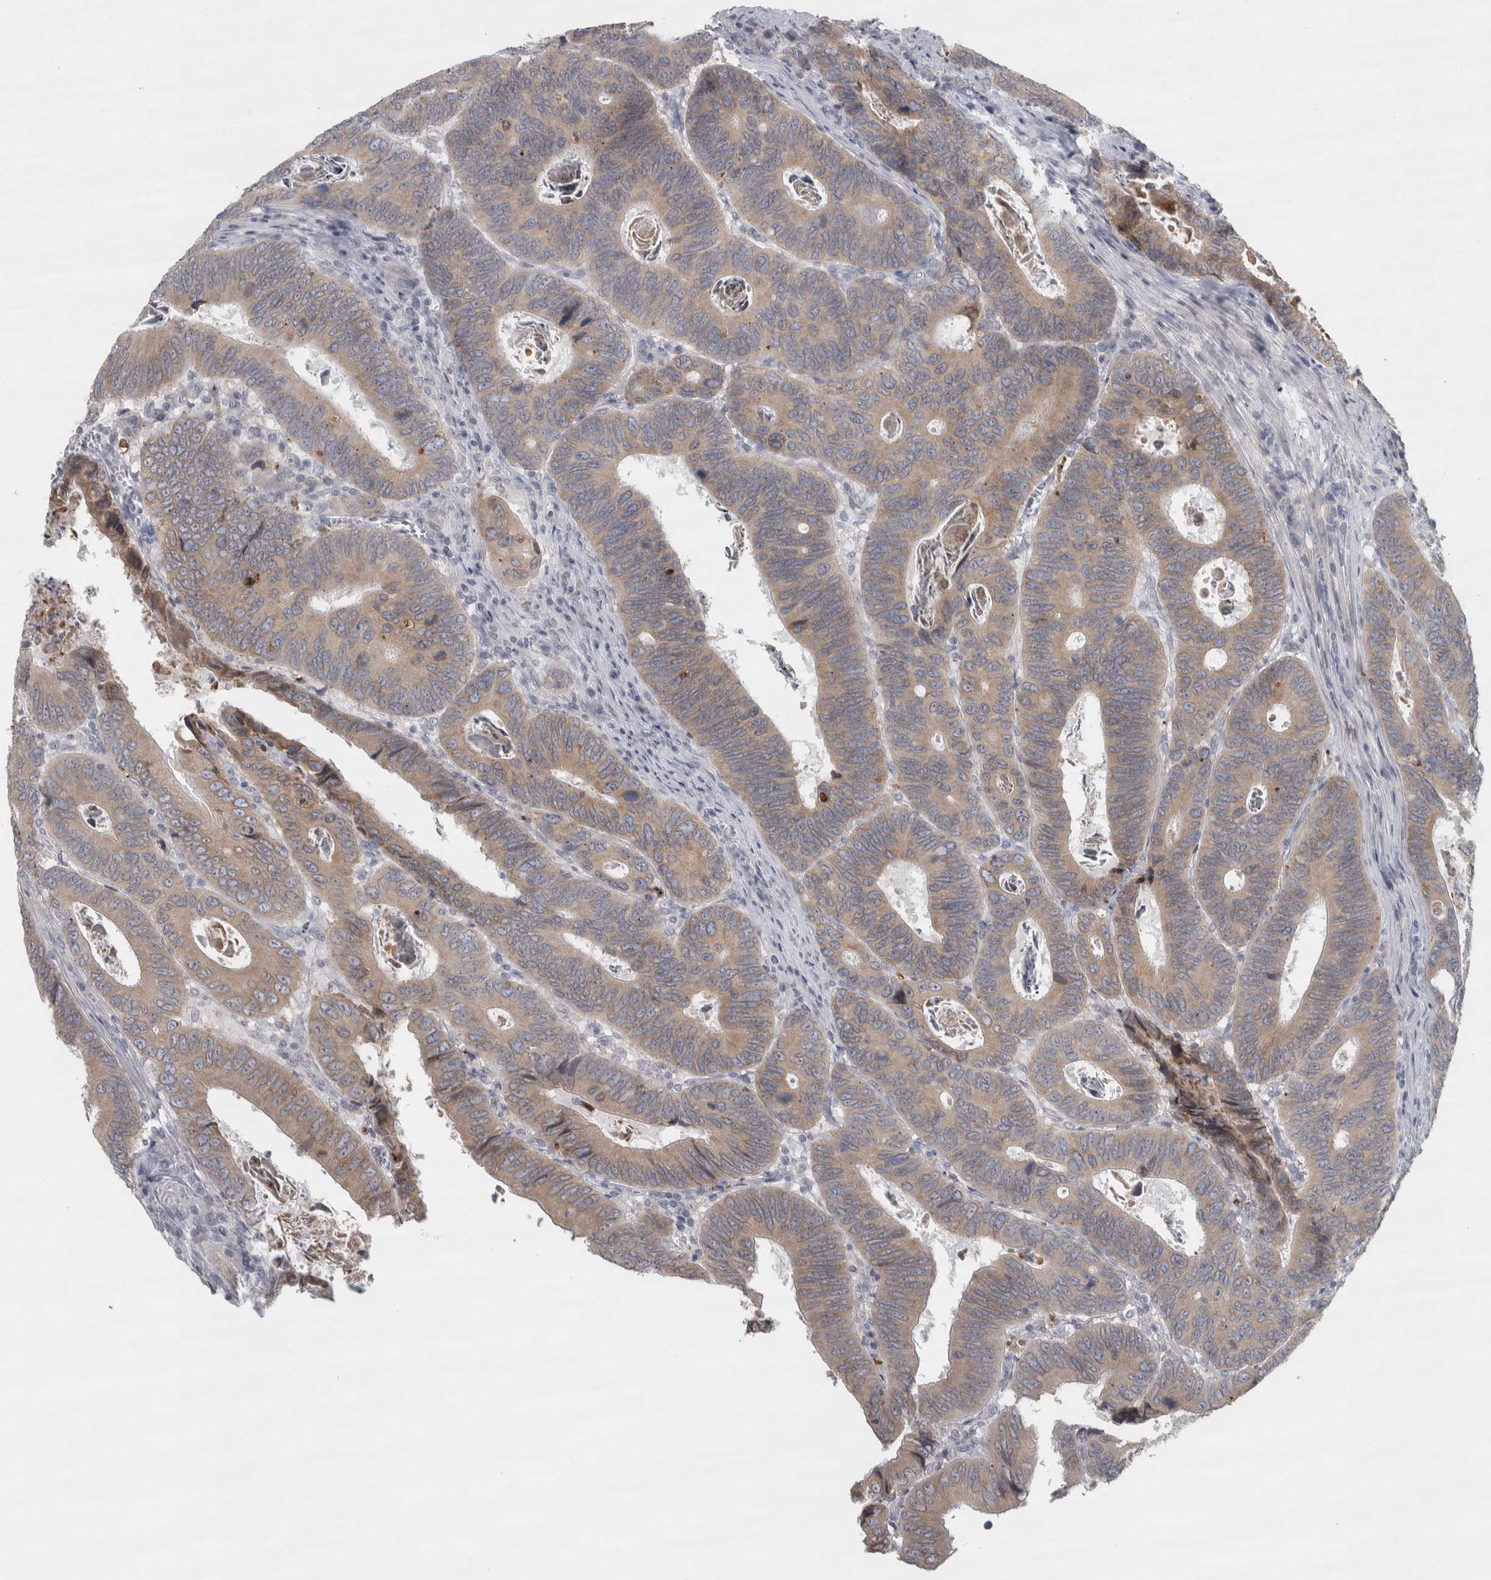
{"staining": {"intensity": "moderate", "quantity": ">75%", "location": "cytoplasmic/membranous"}, "tissue": "colorectal cancer", "cell_type": "Tumor cells", "image_type": "cancer", "snomed": [{"axis": "morphology", "description": "Adenocarcinoma, NOS"}, {"axis": "topography", "description": "Colon"}], "caption": "Adenocarcinoma (colorectal) stained with a protein marker displays moderate staining in tumor cells.", "gene": "SIGMAR1", "patient": {"sex": "male", "age": 72}}